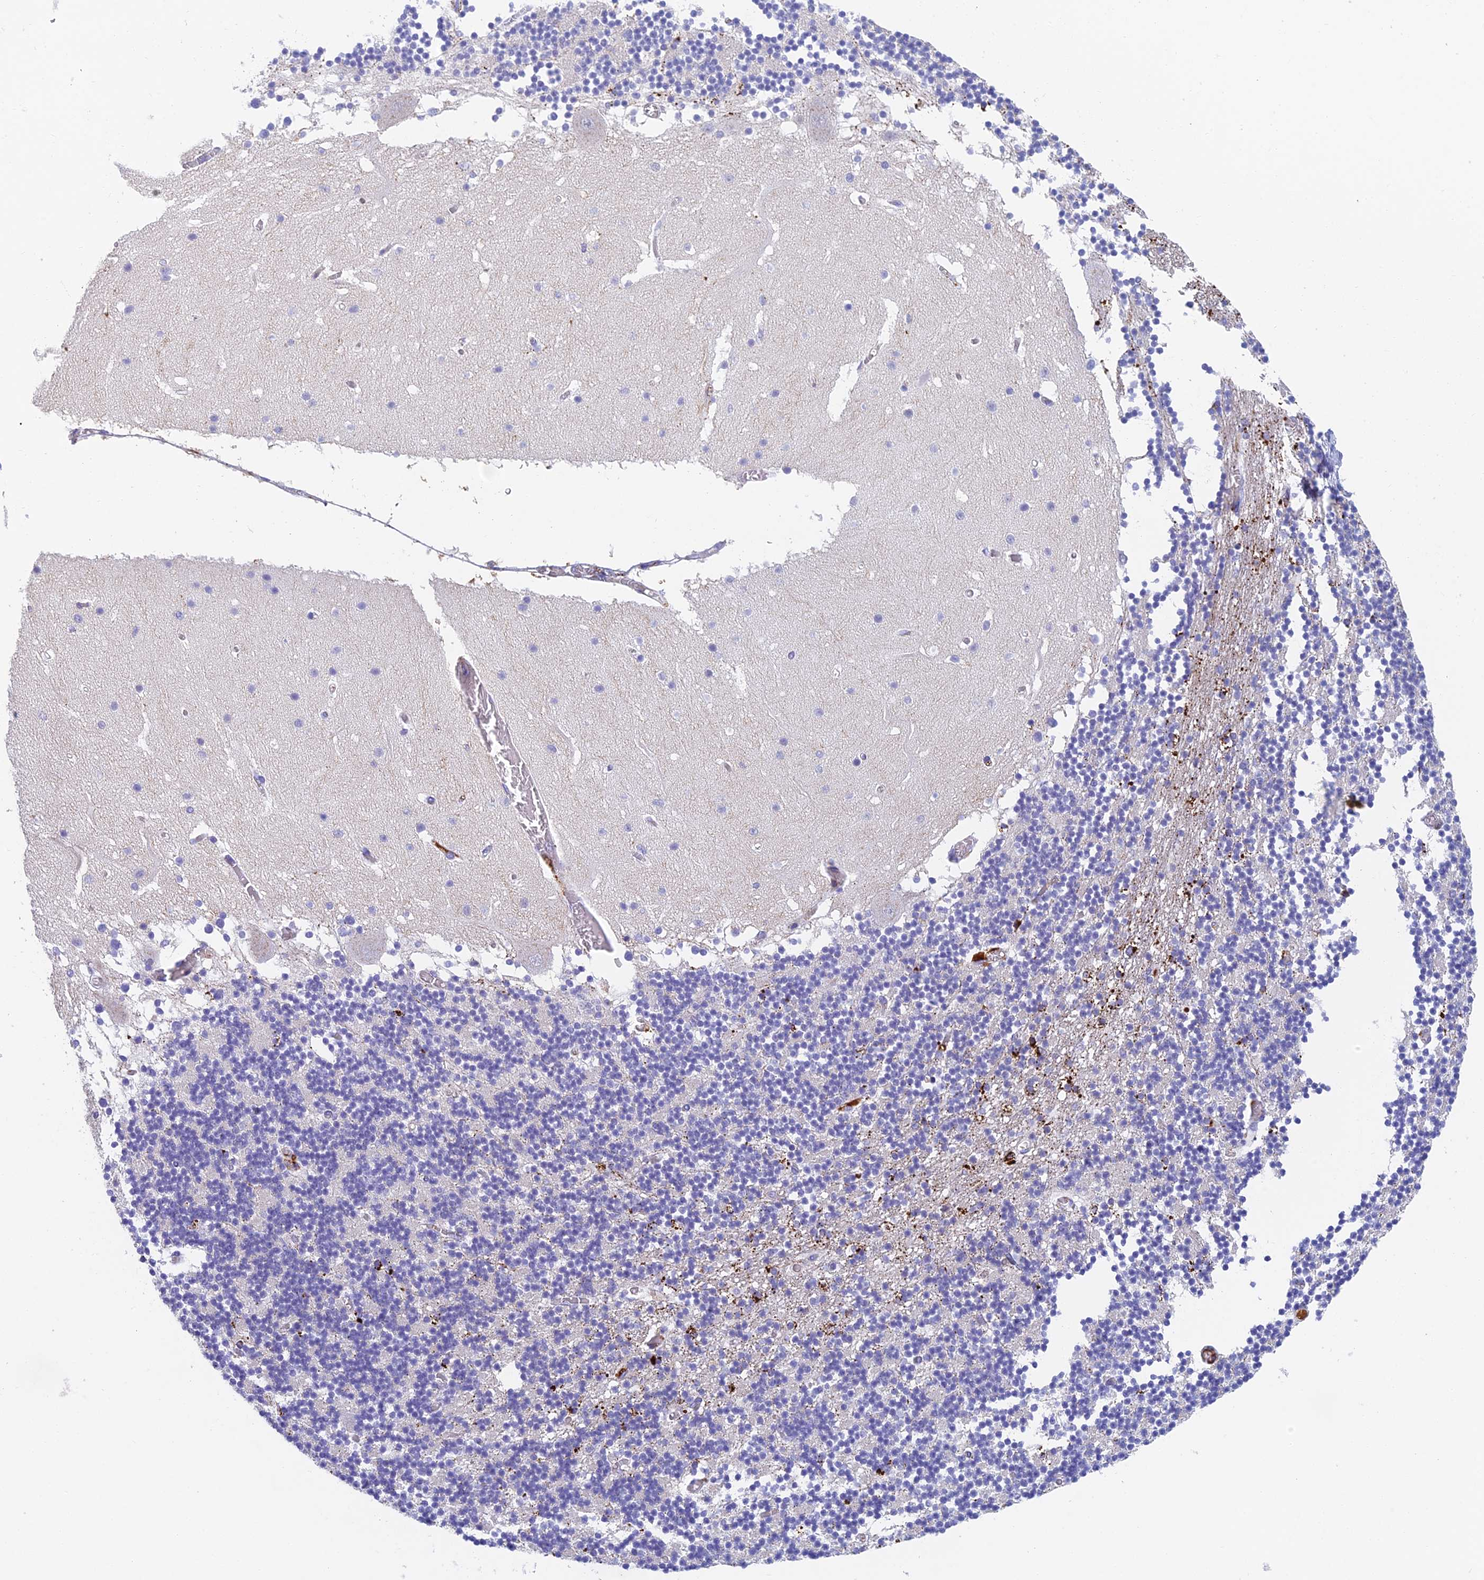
{"staining": {"intensity": "negative", "quantity": "none", "location": "none"}, "tissue": "cerebellum", "cell_type": "Cells in granular layer", "image_type": "normal", "snomed": [{"axis": "morphology", "description": "Normal tissue, NOS"}, {"axis": "topography", "description": "Cerebellum"}], "caption": "The histopathology image exhibits no staining of cells in granular layer in normal cerebellum.", "gene": "ADAMTS13", "patient": {"sex": "female", "age": 28}}